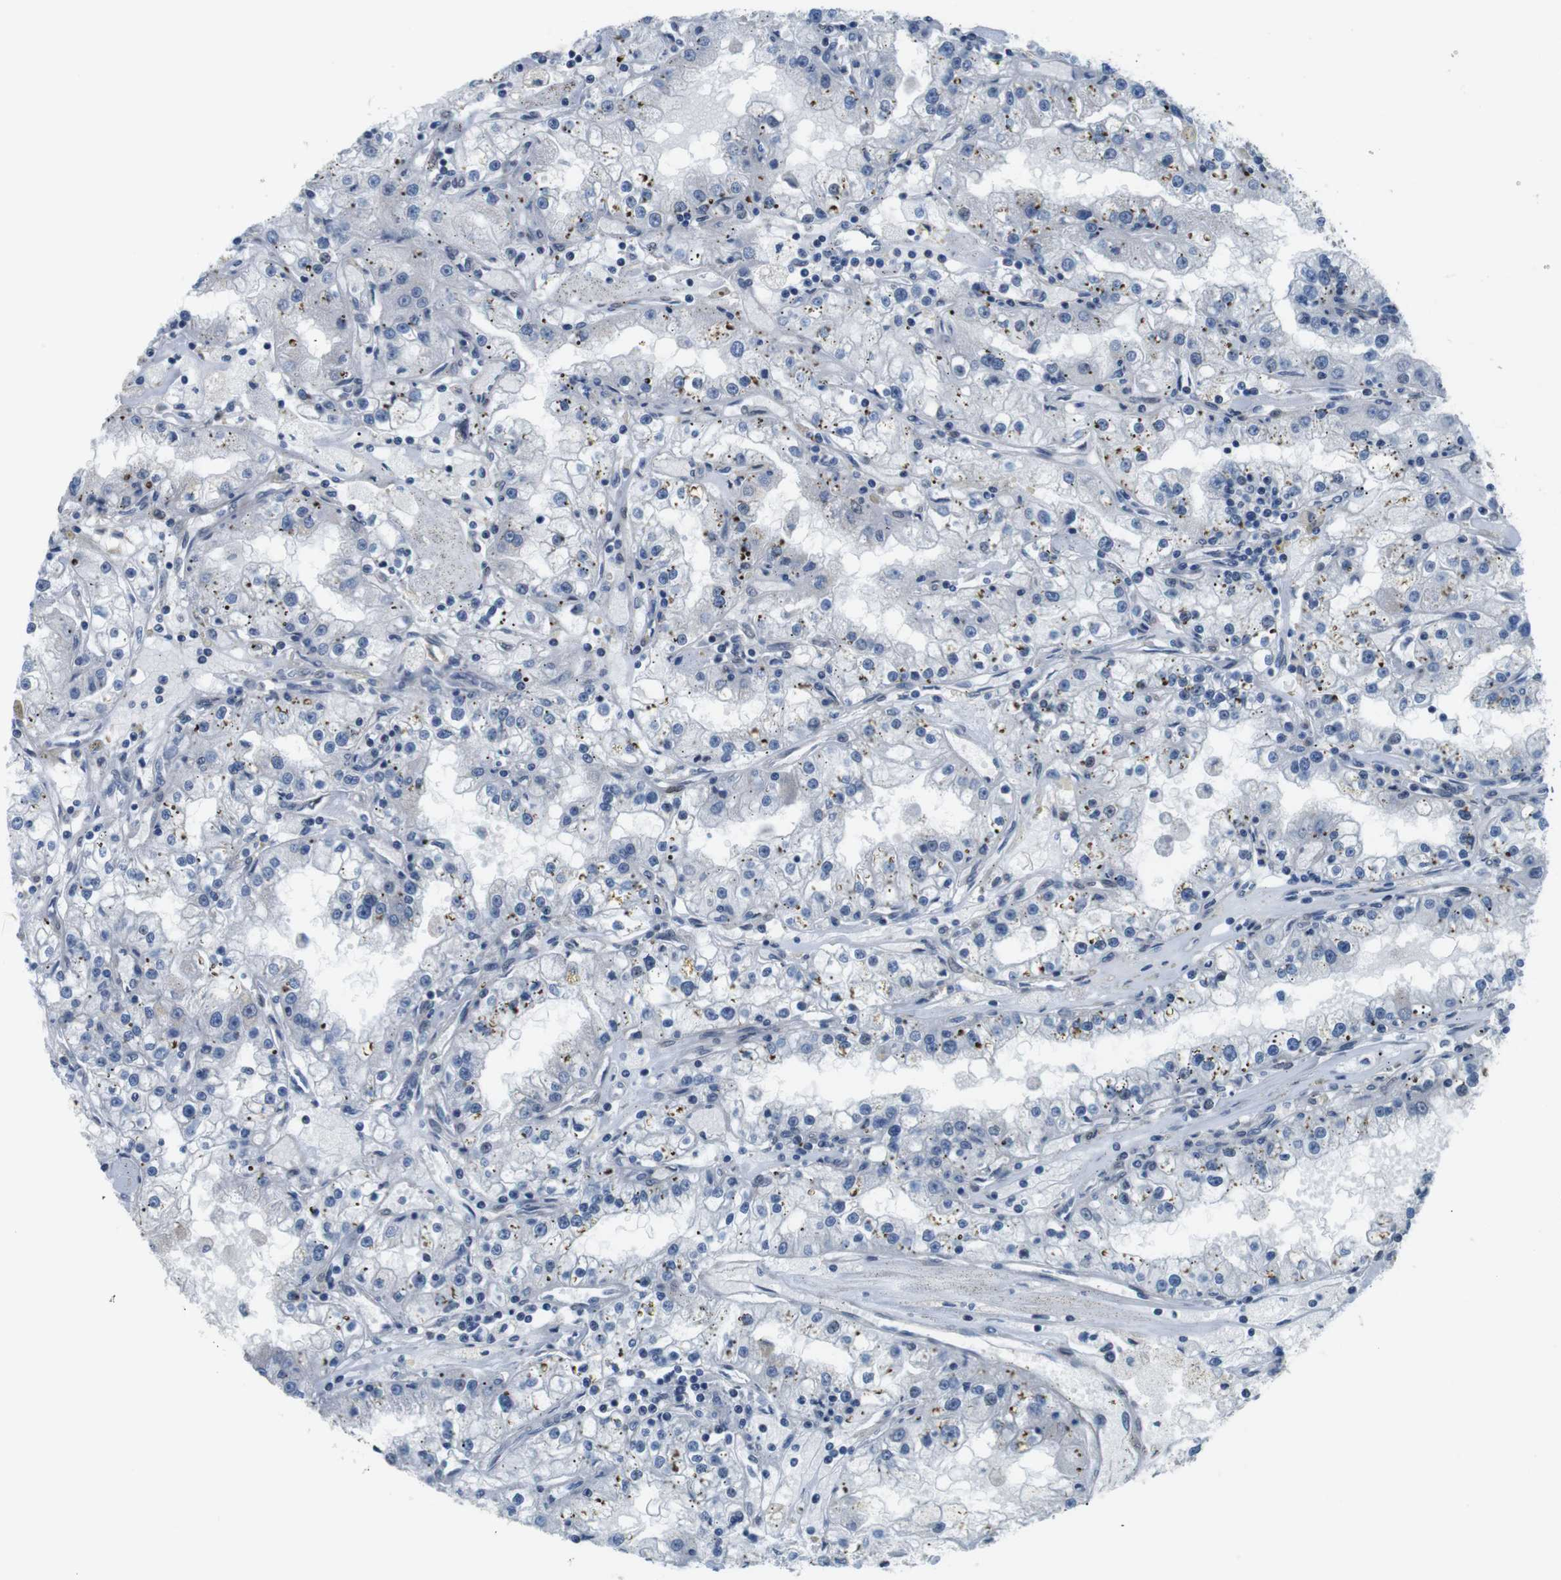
{"staining": {"intensity": "negative", "quantity": "none", "location": "none"}, "tissue": "renal cancer", "cell_type": "Tumor cells", "image_type": "cancer", "snomed": [{"axis": "morphology", "description": "Adenocarcinoma, NOS"}, {"axis": "topography", "description": "Kidney"}], "caption": "The photomicrograph exhibits no staining of tumor cells in renal adenocarcinoma.", "gene": "SMCO2", "patient": {"sex": "male", "age": 56}}